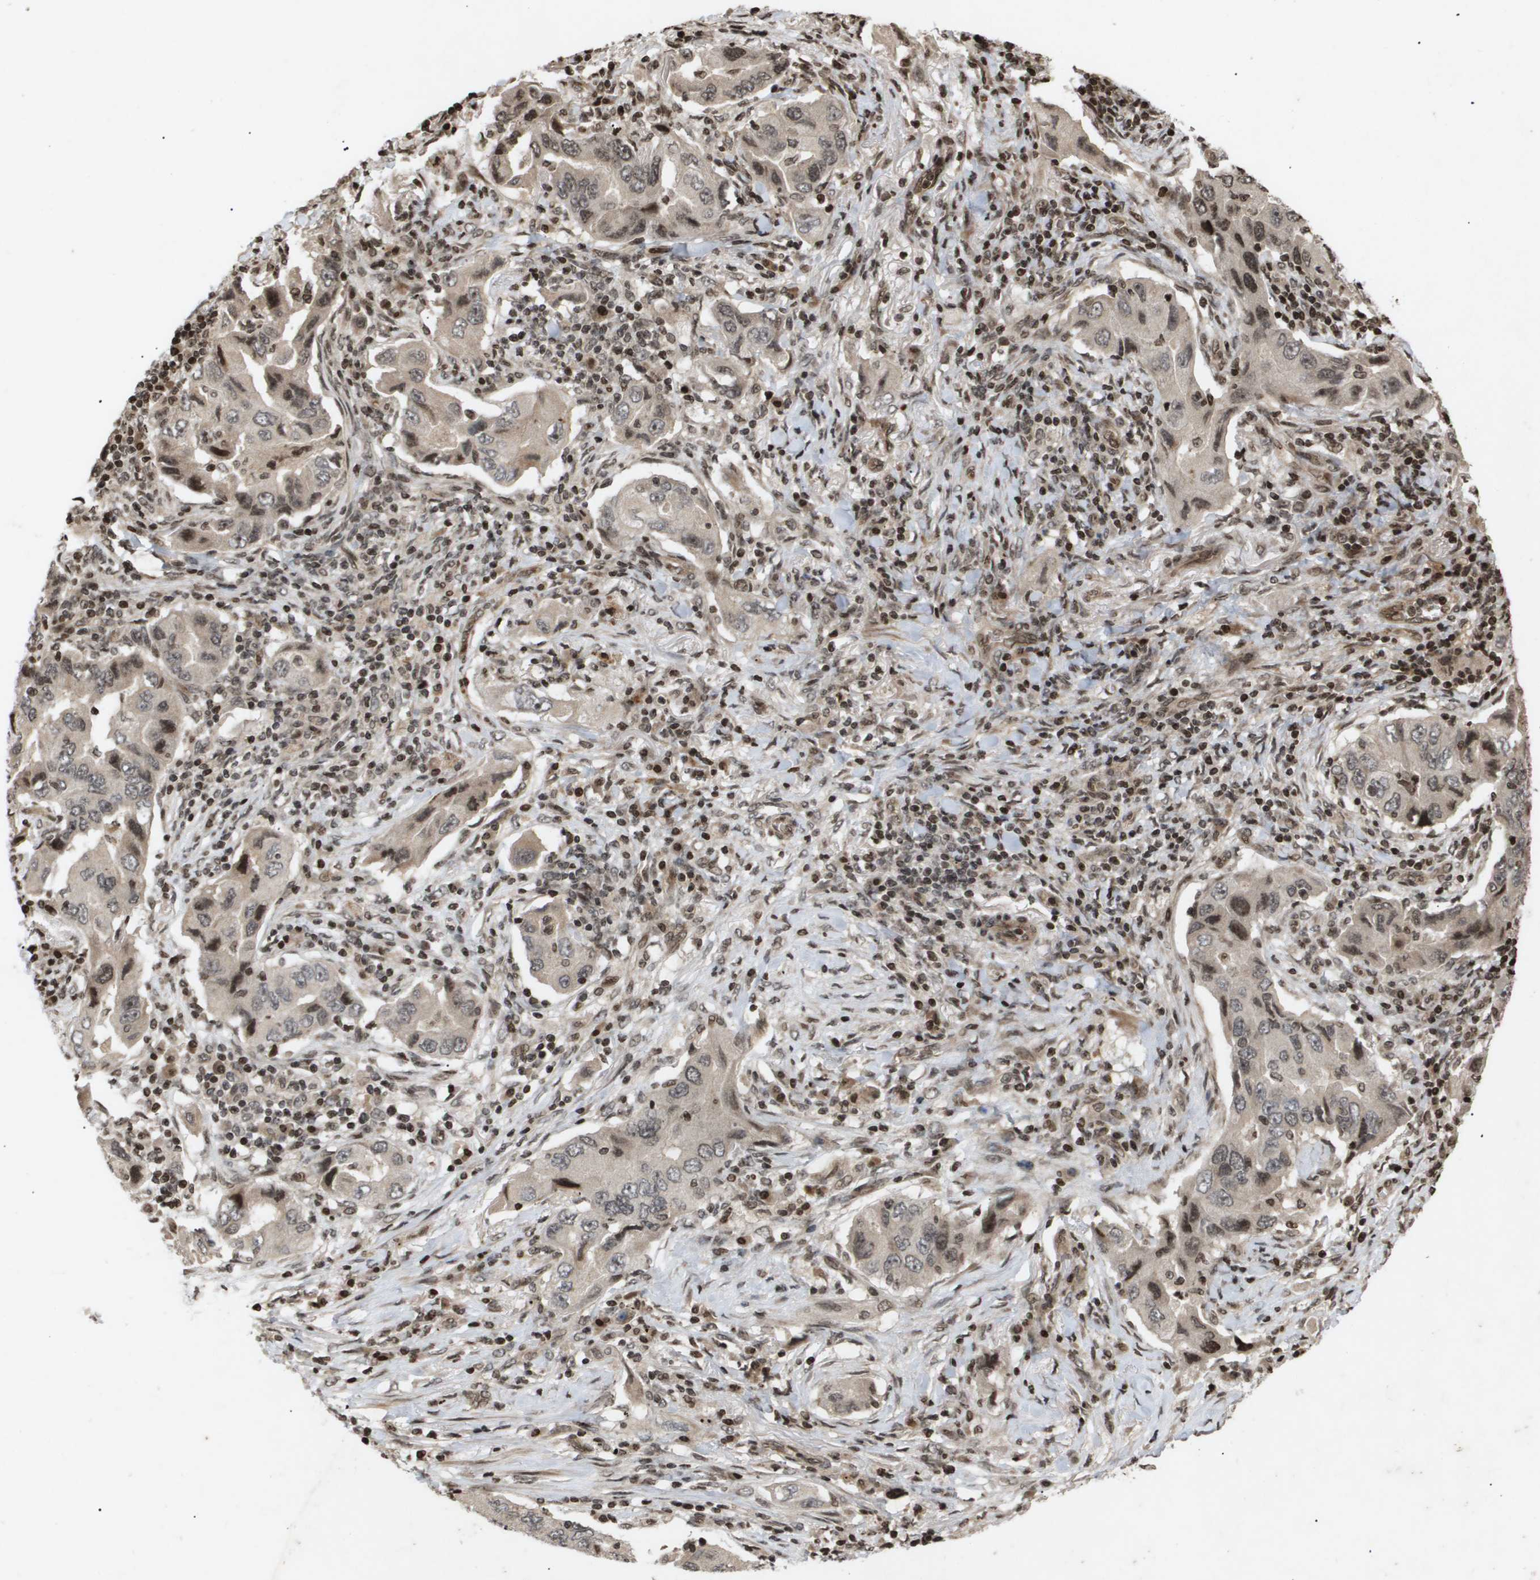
{"staining": {"intensity": "weak", "quantity": ">75%", "location": "cytoplasmic/membranous"}, "tissue": "lung cancer", "cell_type": "Tumor cells", "image_type": "cancer", "snomed": [{"axis": "morphology", "description": "Adenocarcinoma, NOS"}, {"axis": "topography", "description": "Lung"}], "caption": "Lung adenocarcinoma stained with a protein marker demonstrates weak staining in tumor cells.", "gene": "HSPA6", "patient": {"sex": "female", "age": 65}}